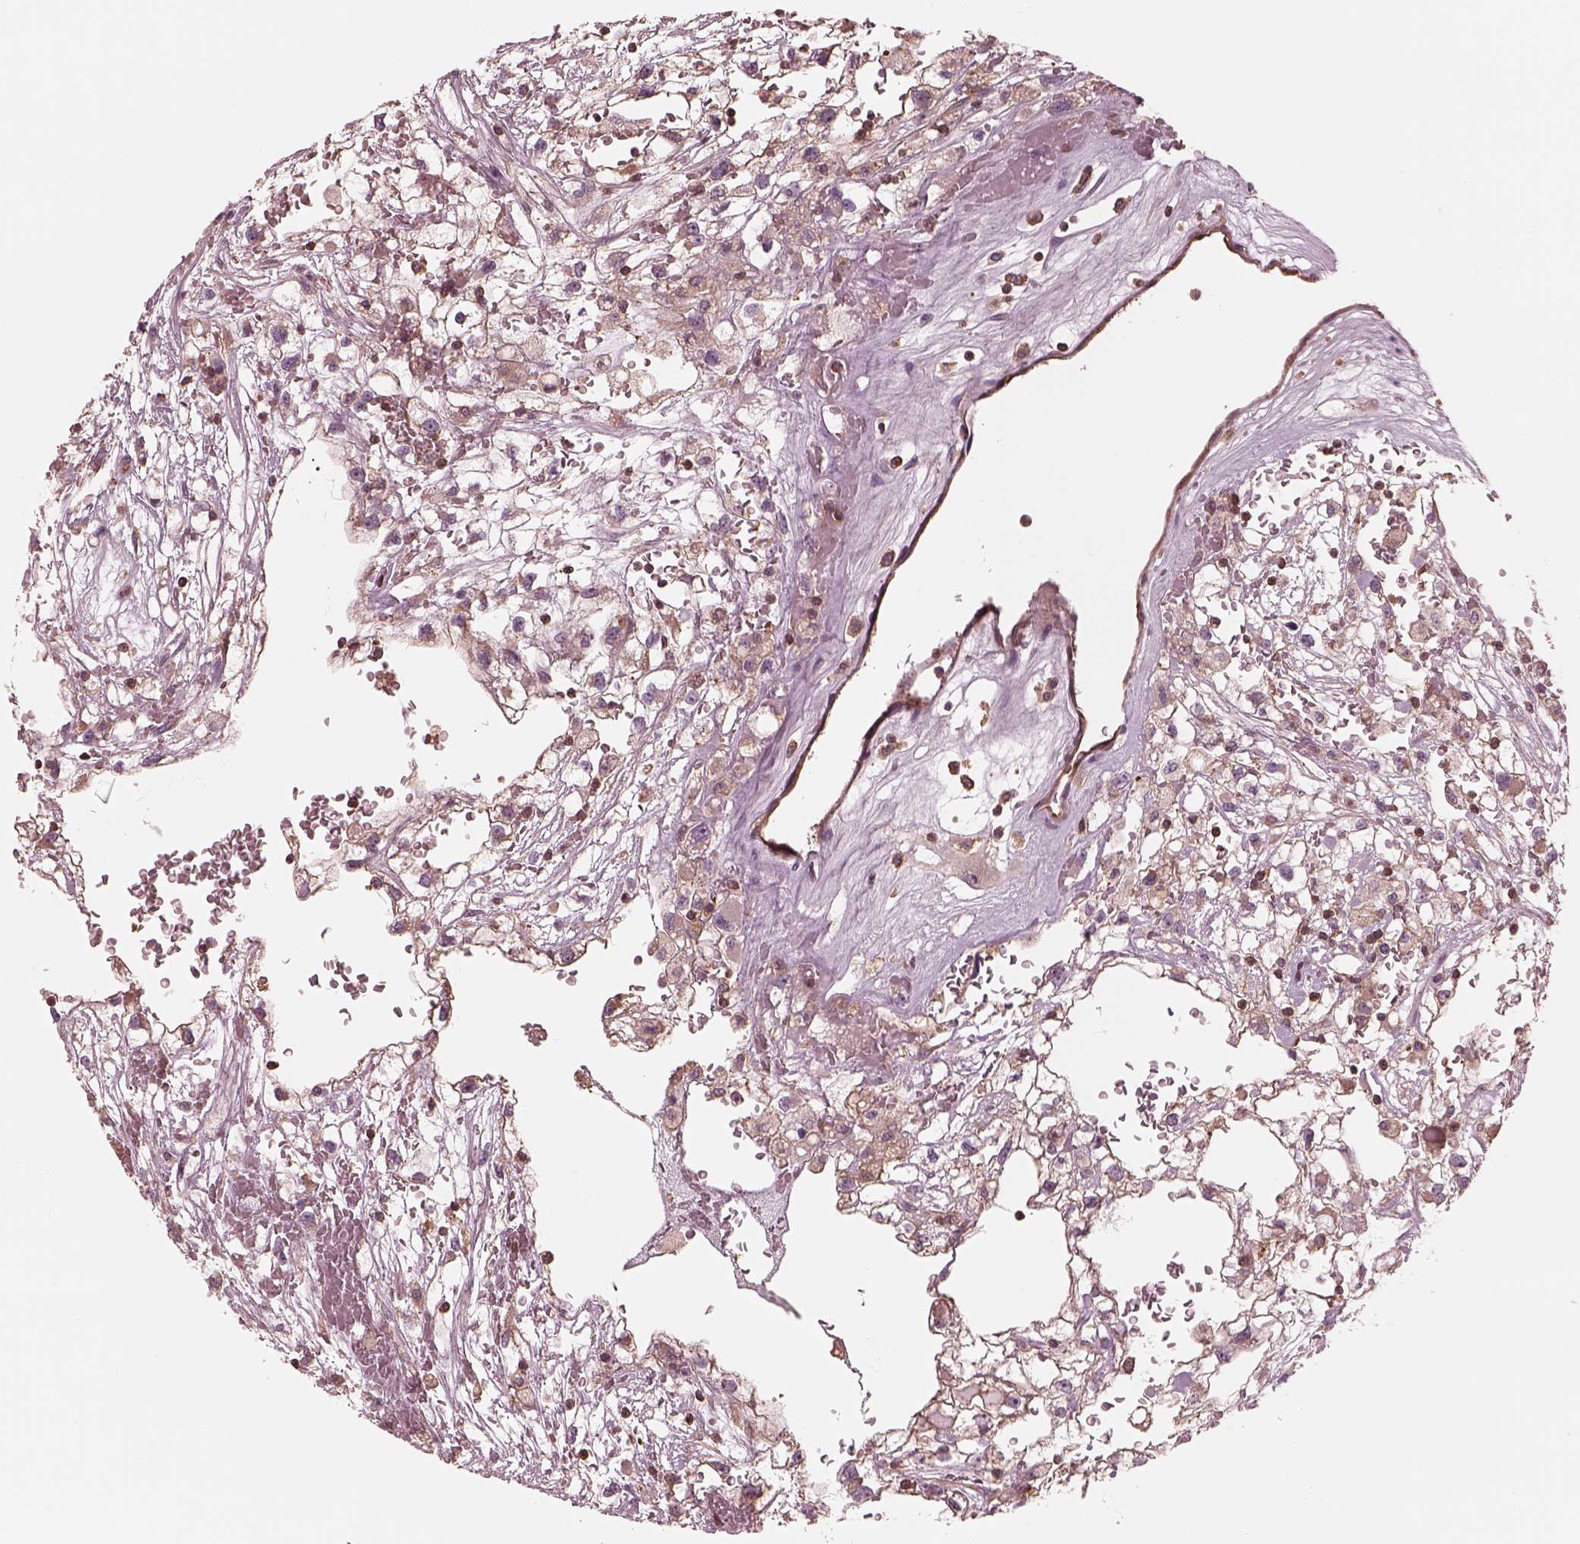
{"staining": {"intensity": "weak", "quantity": ">75%", "location": "cytoplasmic/membranous"}, "tissue": "renal cancer", "cell_type": "Tumor cells", "image_type": "cancer", "snomed": [{"axis": "morphology", "description": "Adenocarcinoma, NOS"}, {"axis": "topography", "description": "Kidney"}], "caption": "Adenocarcinoma (renal) tissue displays weak cytoplasmic/membranous expression in about >75% of tumor cells (DAB IHC with brightfield microscopy, high magnification).", "gene": "STK33", "patient": {"sex": "male", "age": 59}}